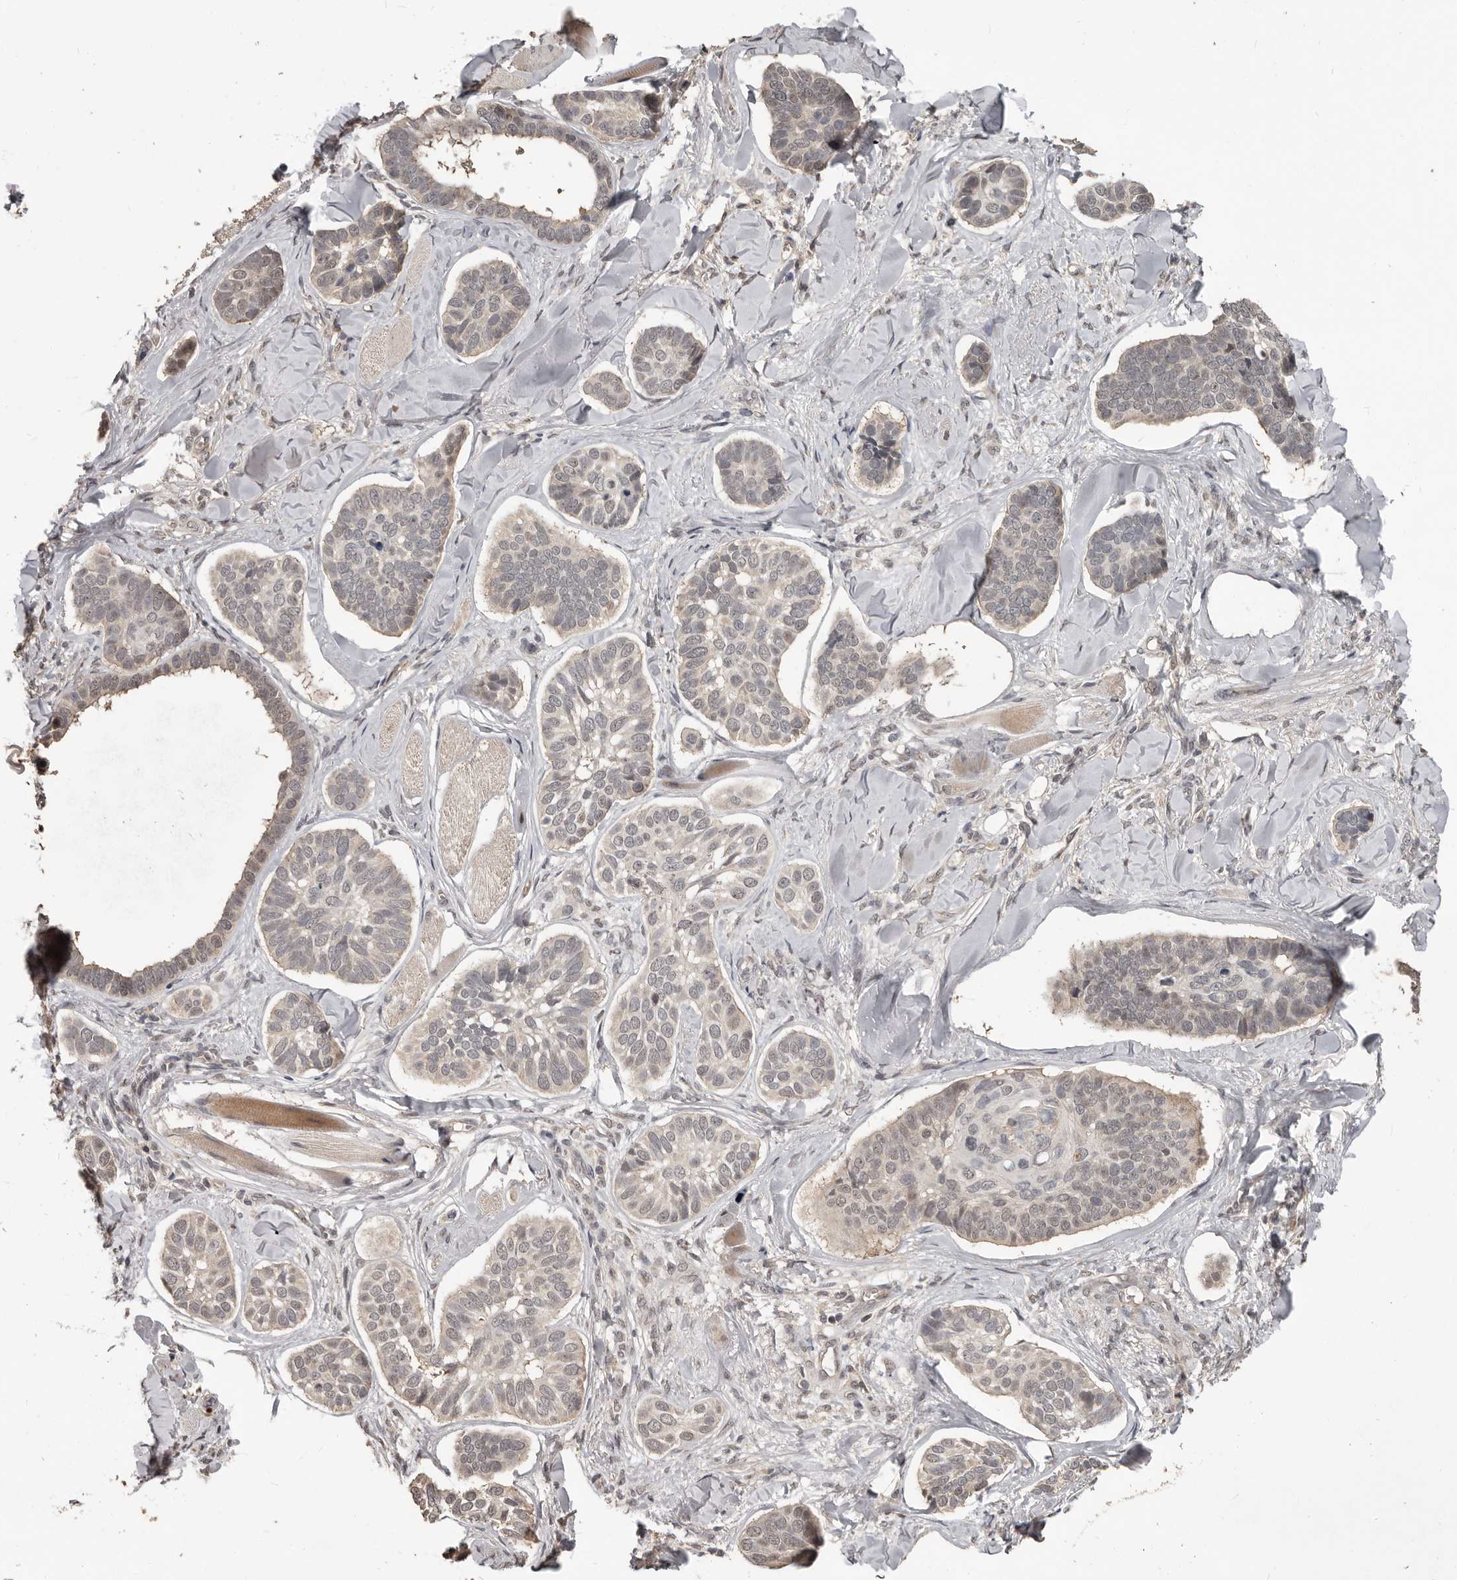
{"staining": {"intensity": "weak", "quantity": "25%-75%", "location": "nuclear"}, "tissue": "skin cancer", "cell_type": "Tumor cells", "image_type": "cancer", "snomed": [{"axis": "morphology", "description": "Basal cell carcinoma"}, {"axis": "topography", "description": "Skin"}], "caption": "Immunohistochemistry (IHC) staining of skin cancer, which reveals low levels of weak nuclear staining in about 25%-75% of tumor cells indicating weak nuclear protein staining. The staining was performed using DAB (3,3'-diaminobenzidine) (brown) for protein detection and nuclei were counterstained in hematoxylin (blue).", "gene": "ZFP14", "patient": {"sex": "male", "age": 62}}